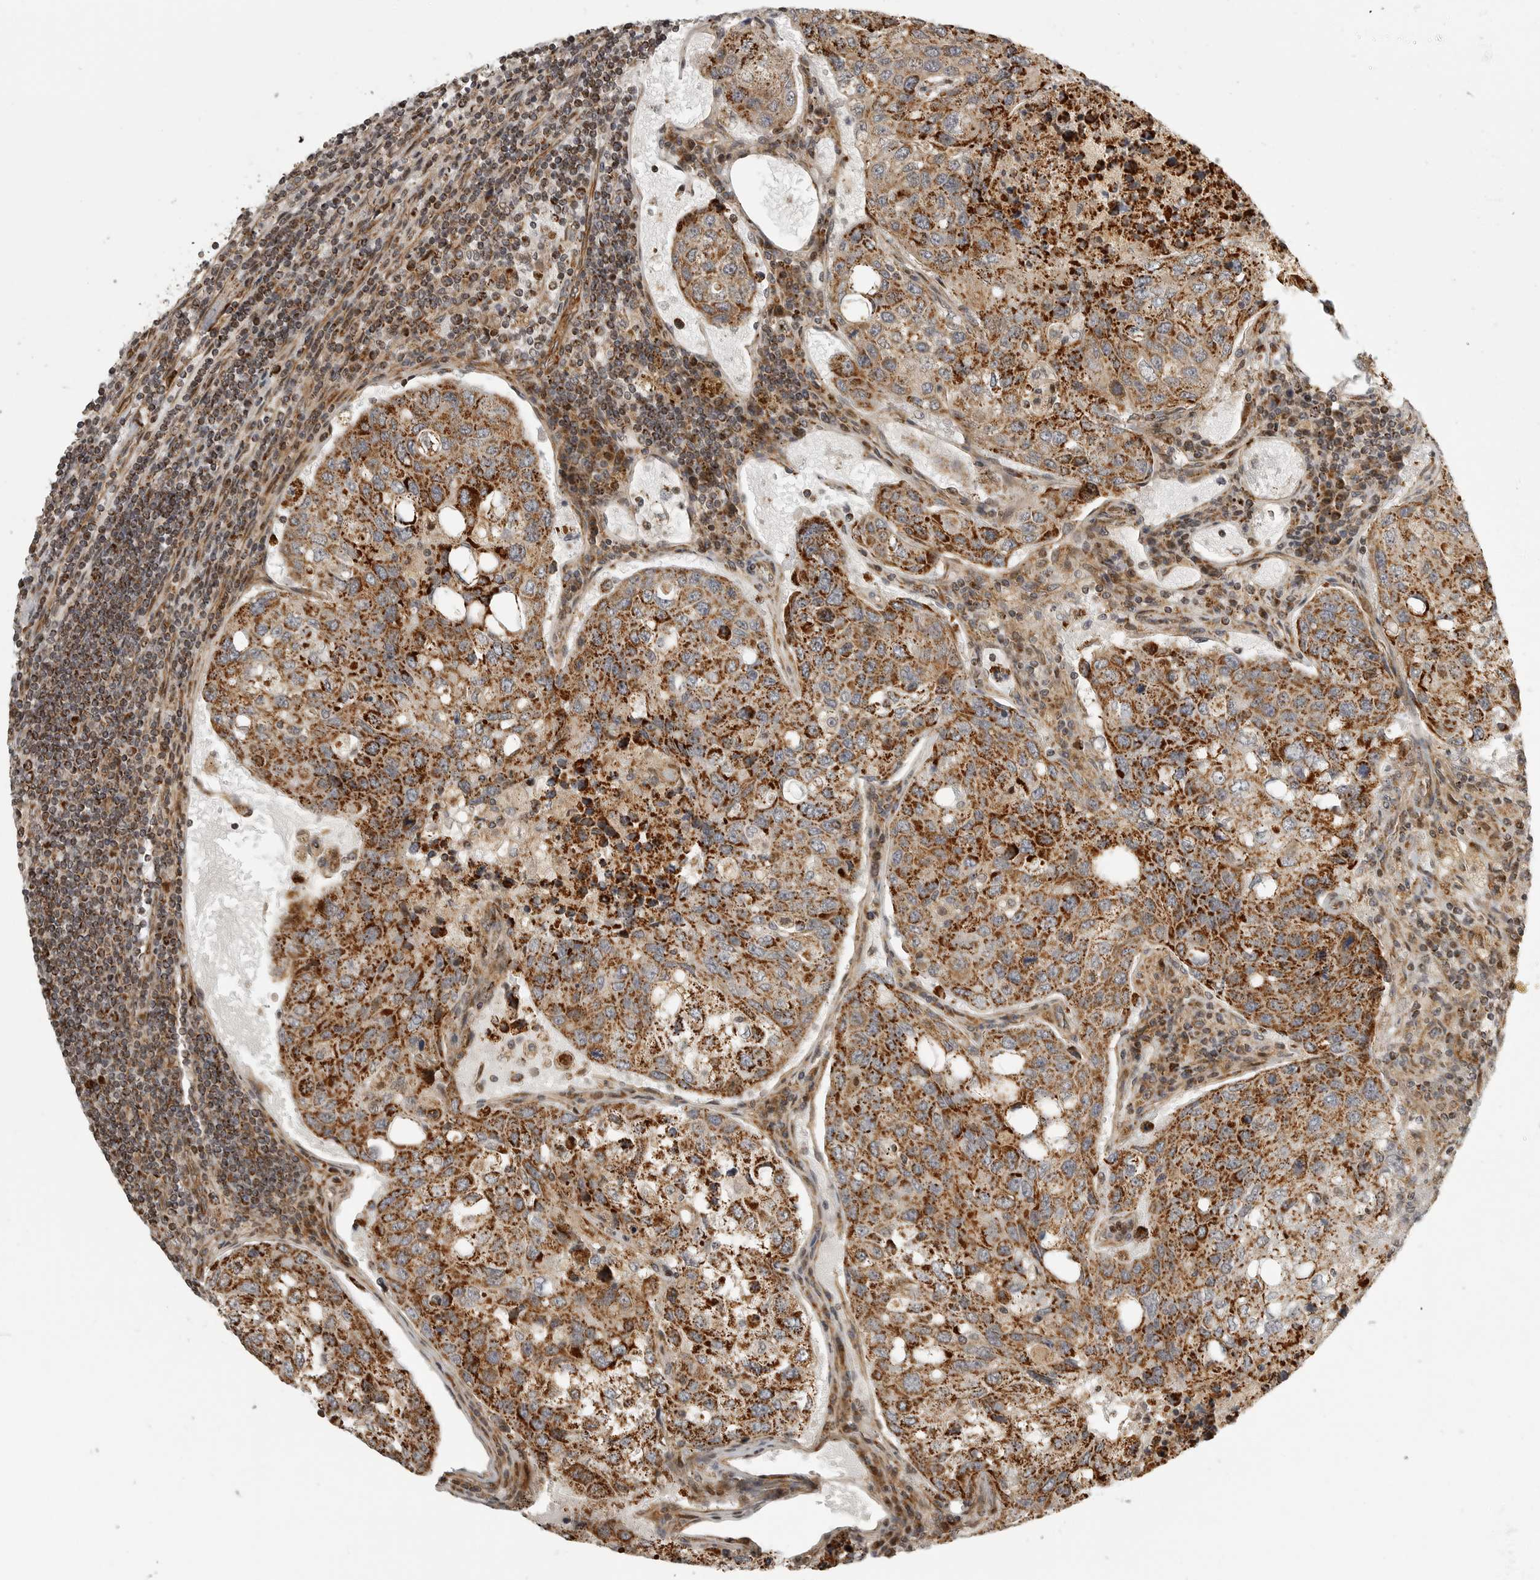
{"staining": {"intensity": "strong", "quantity": ">75%", "location": "cytoplasmic/membranous"}, "tissue": "urothelial cancer", "cell_type": "Tumor cells", "image_type": "cancer", "snomed": [{"axis": "morphology", "description": "Urothelial carcinoma, High grade"}, {"axis": "topography", "description": "Lymph node"}, {"axis": "topography", "description": "Urinary bladder"}], "caption": "A high-resolution histopathology image shows immunohistochemistry staining of urothelial cancer, which displays strong cytoplasmic/membranous expression in approximately >75% of tumor cells.", "gene": "NARS2", "patient": {"sex": "male", "age": 51}}